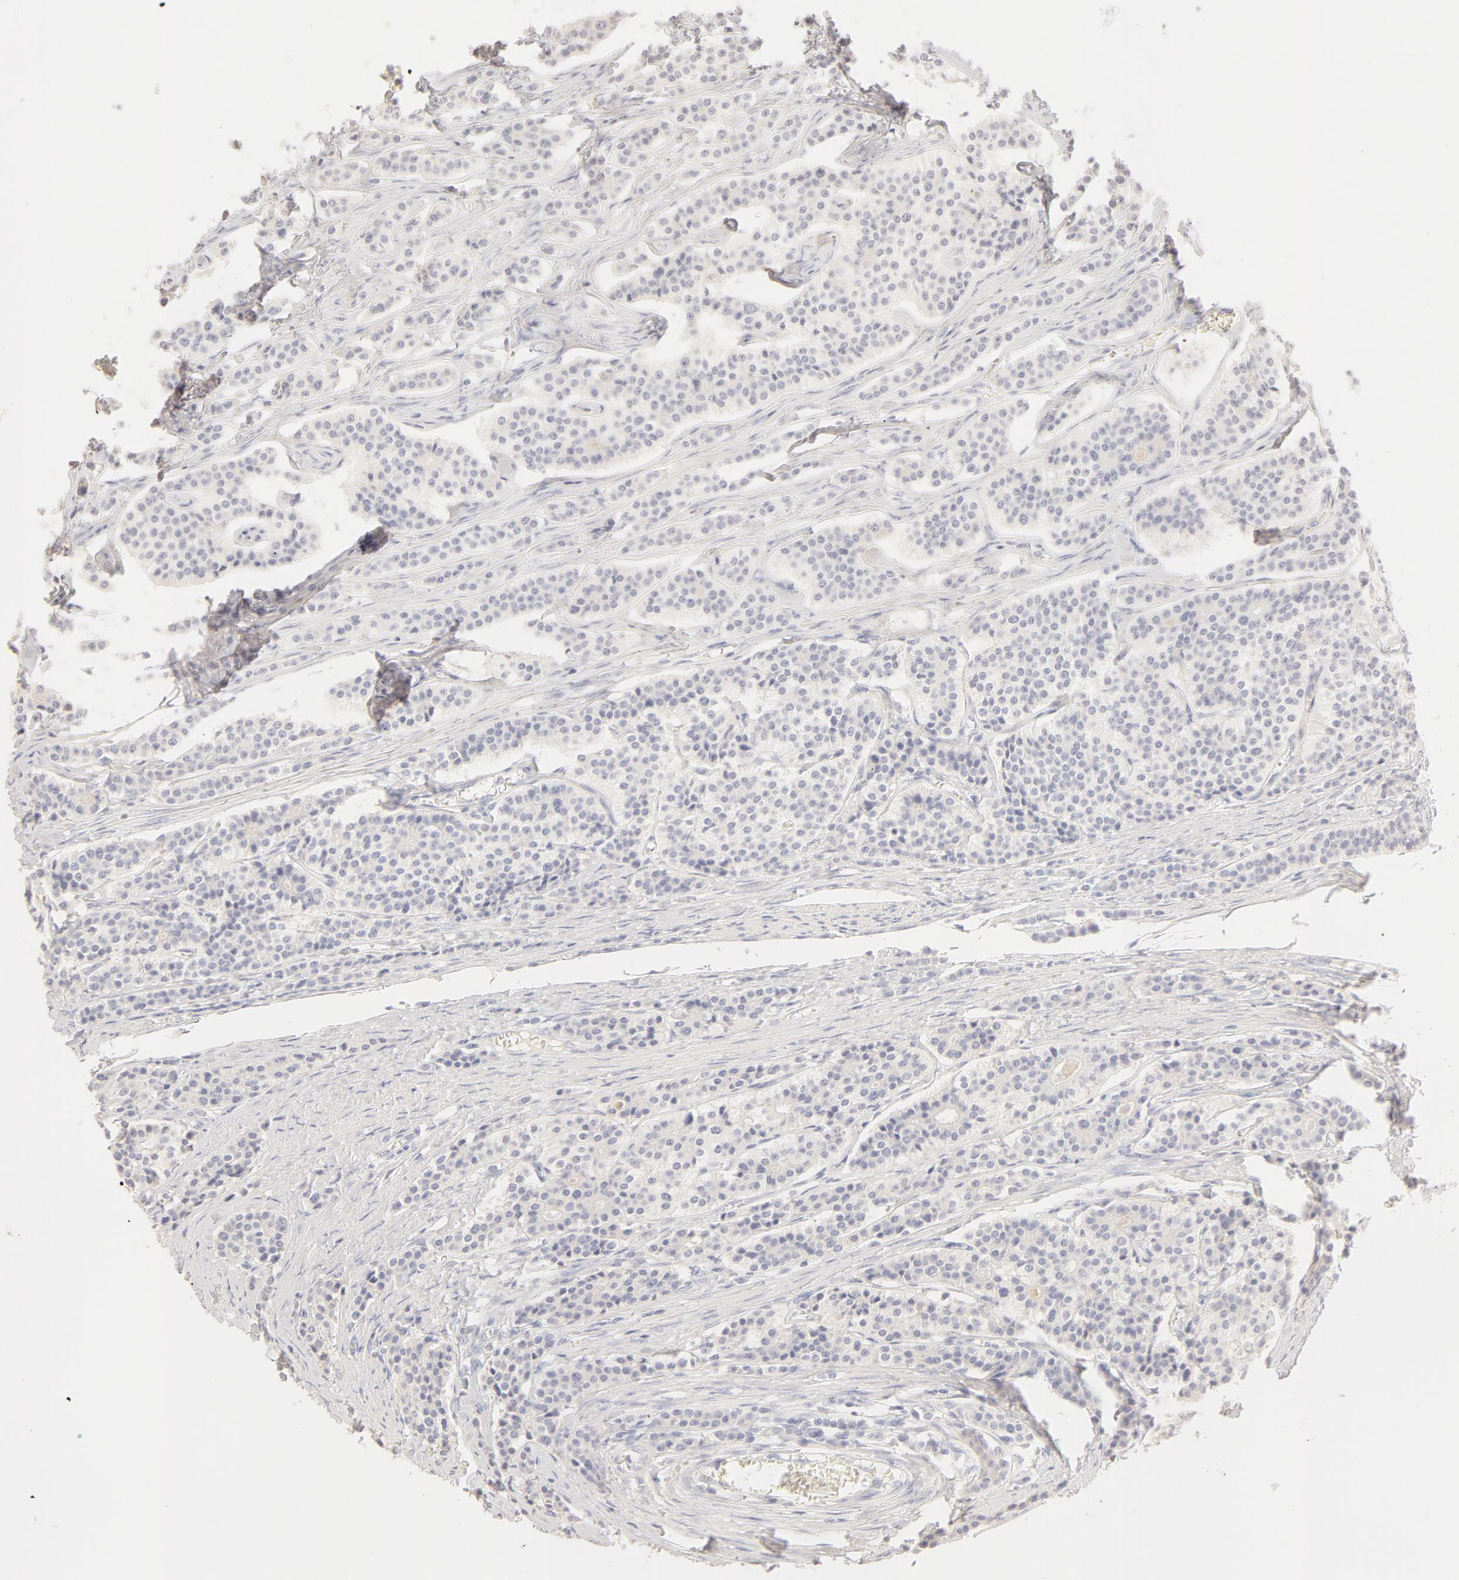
{"staining": {"intensity": "negative", "quantity": "none", "location": "none"}, "tissue": "carcinoid", "cell_type": "Tumor cells", "image_type": "cancer", "snomed": [{"axis": "morphology", "description": "Carcinoid, malignant, NOS"}, {"axis": "topography", "description": "Small intestine"}], "caption": "Malignant carcinoid was stained to show a protein in brown. There is no significant staining in tumor cells.", "gene": "LGALS7B", "patient": {"sex": "male", "age": 63}}